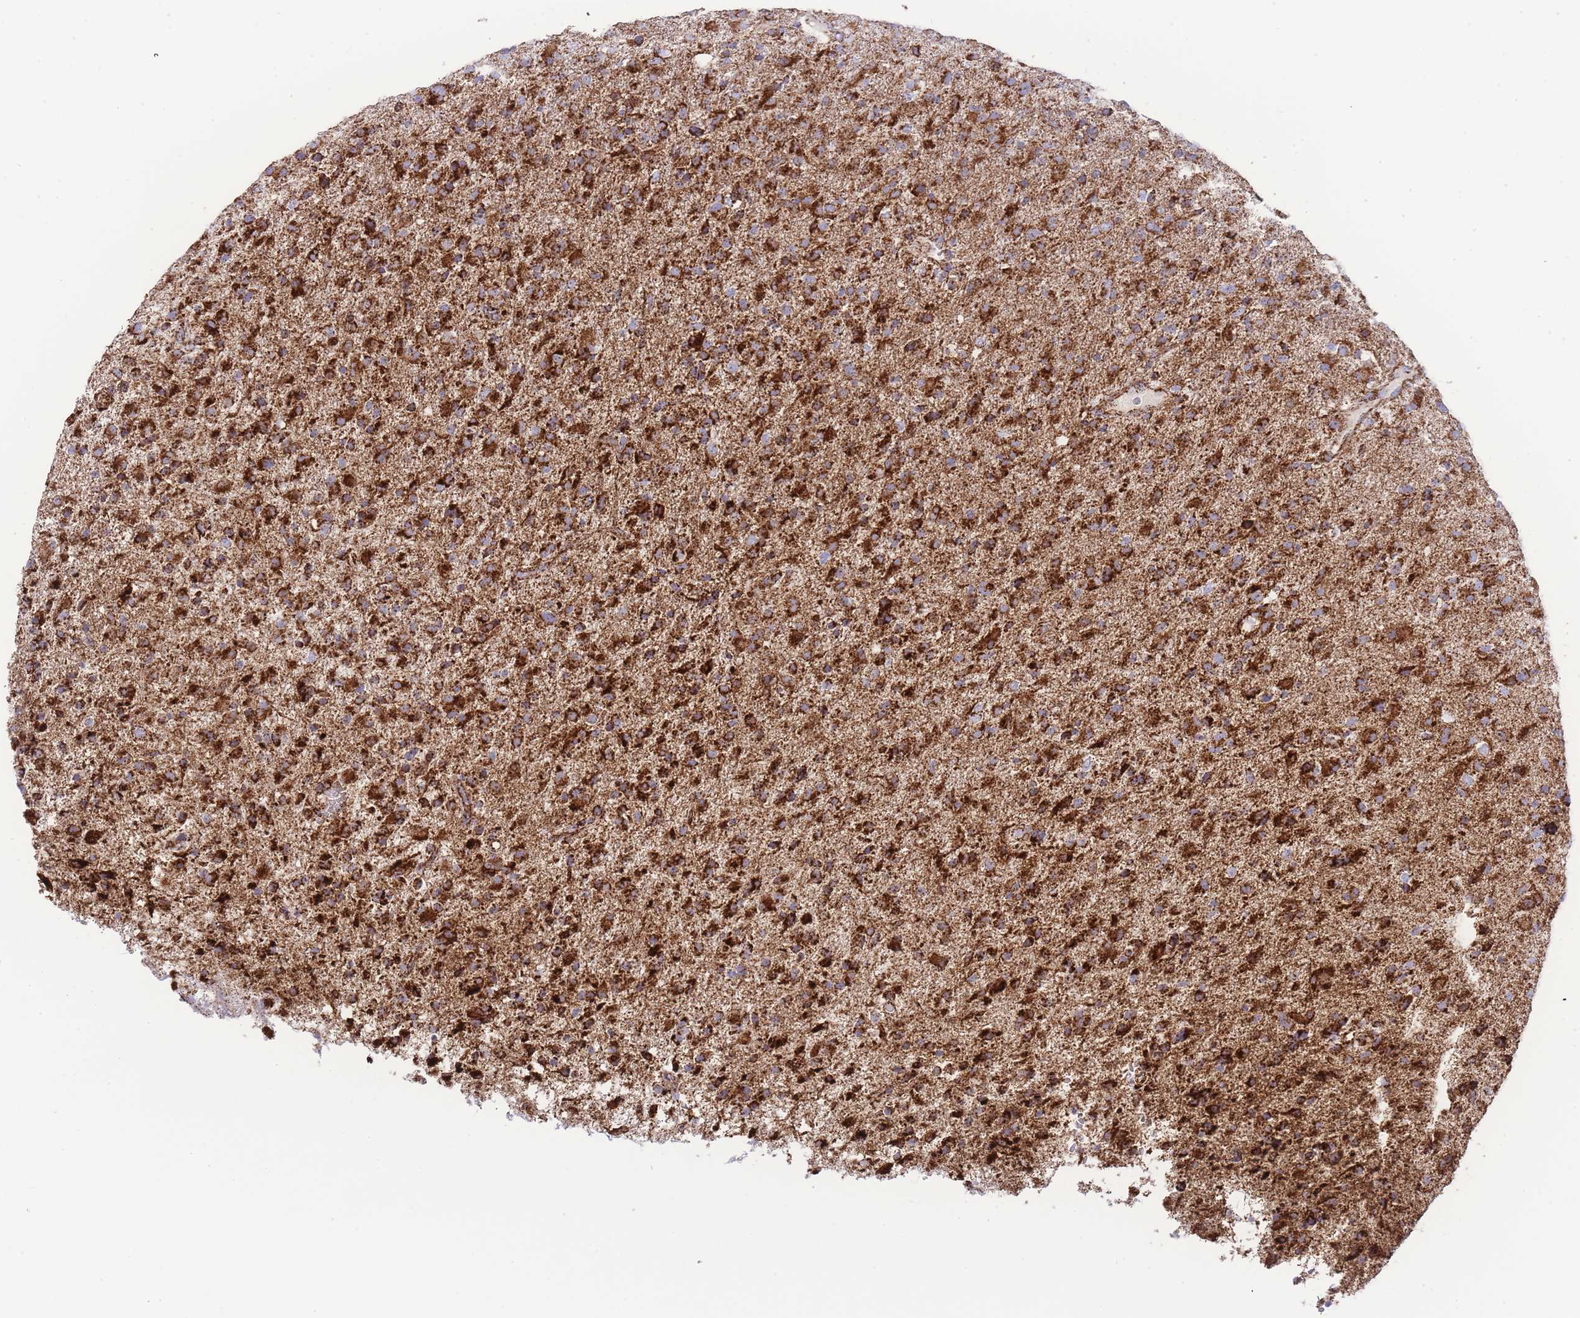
{"staining": {"intensity": "strong", "quantity": ">75%", "location": "cytoplasmic/membranous"}, "tissue": "glioma", "cell_type": "Tumor cells", "image_type": "cancer", "snomed": [{"axis": "morphology", "description": "Glioma, malignant, Low grade"}, {"axis": "topography", "description": "Brain"}], "caption": "Strong cytoplasmic/membranous expression for a protein is identified in approximately >75% of tumor cells of glioma using immunohistochemistry.", "gene": "GSTM1", "patient": {"sex": "male", "age": 65}}